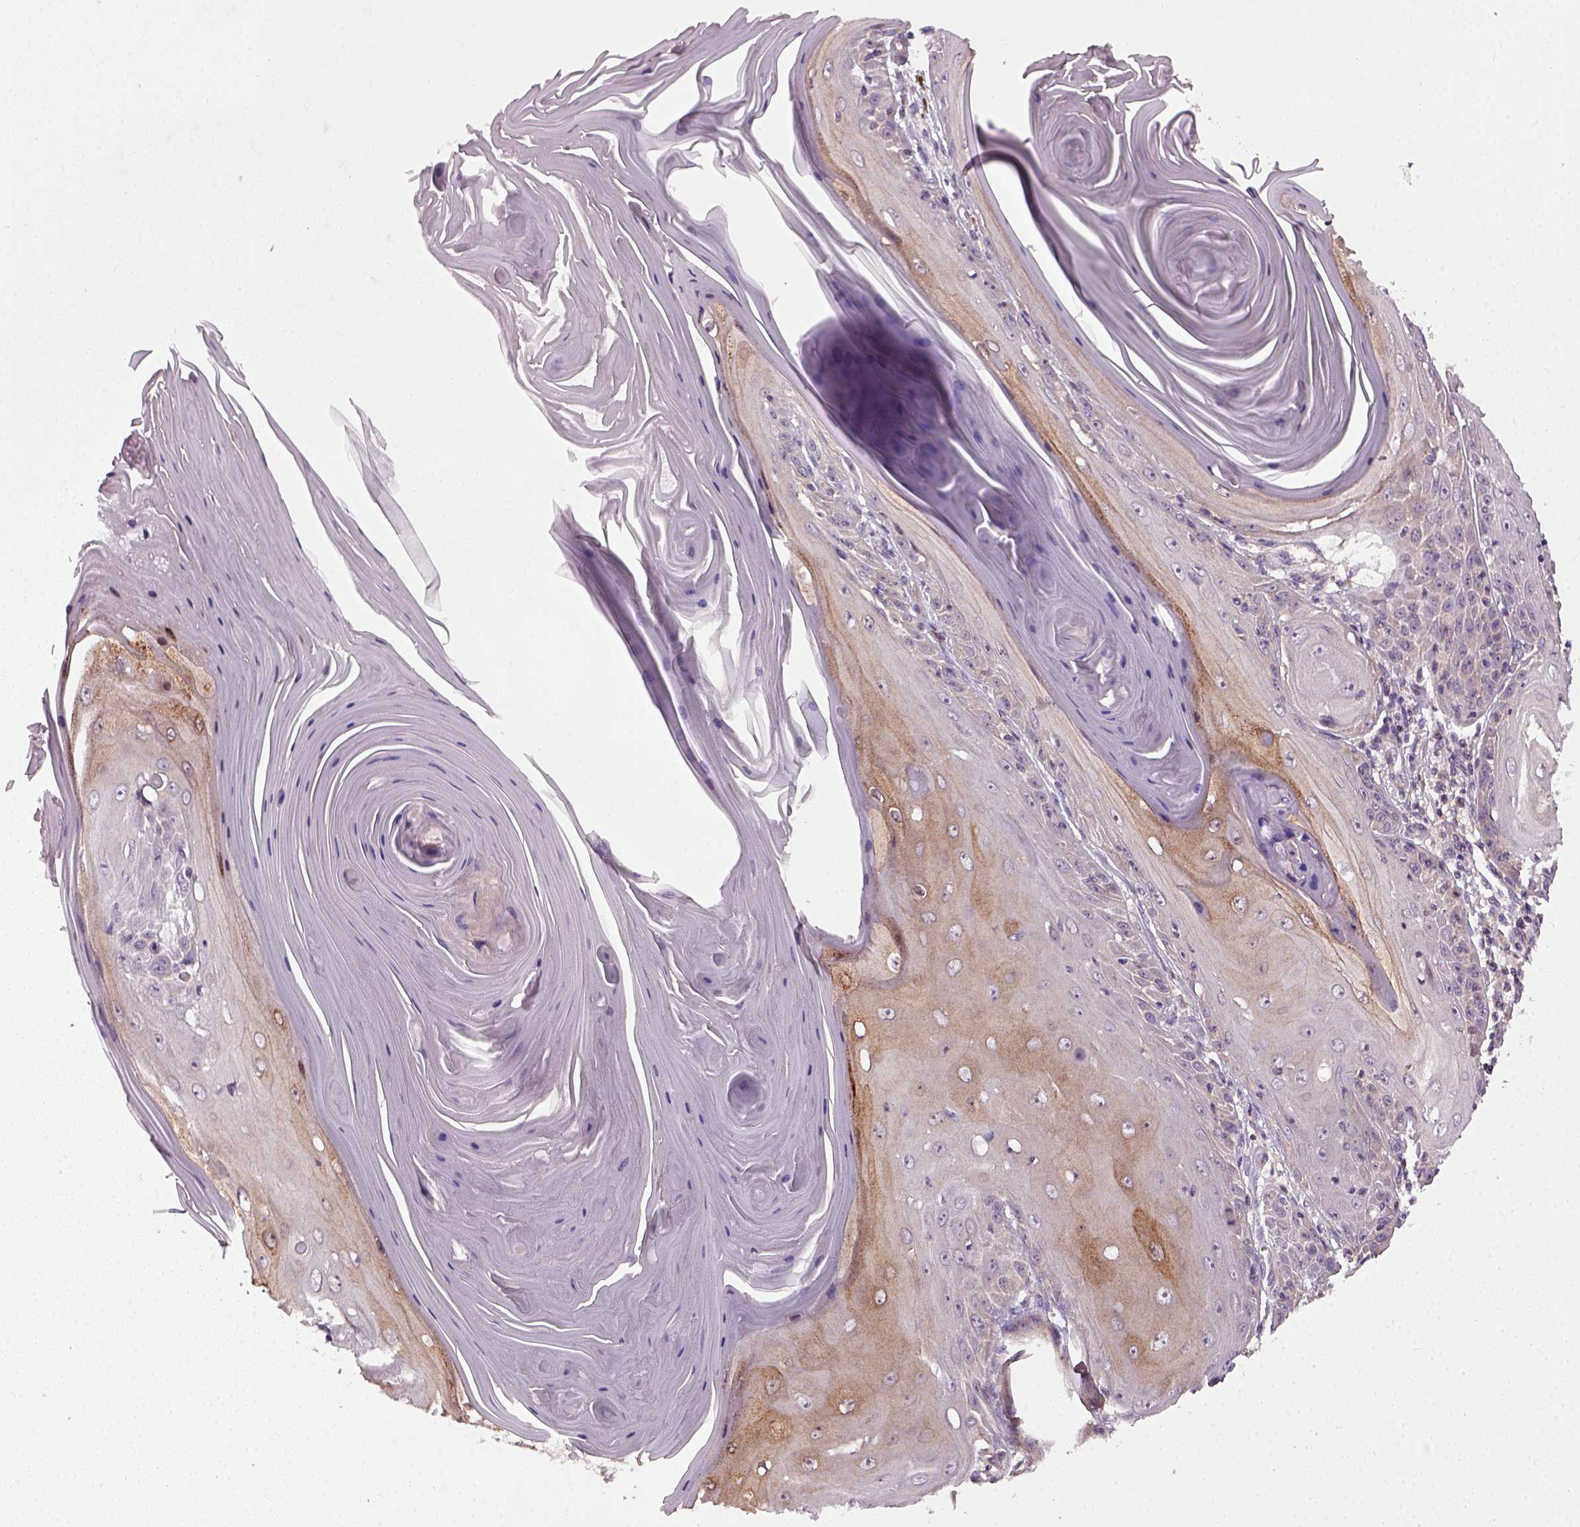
{"staining": {"intensity": "negative", "quantity": "none", "location": "none"}, "tissue": "skin cancer", "cell_type": "Tumor cells", "image_type": "cancer", "snomed": [{"axis": "morphology", "description": "Squamous cell carcinoma, NOS"}, {"axis": "topography", "description": "Skin"}, {"axis": "topography", "description": "Vulva"}], "caption": "DAB (3,3'-diaminobenzidine) immunohistochemical staining of human squamous cell carcinoma (skin) reveals no significant staining in tumor cells. (Stains: DAB IHC with hematoxylin counter stain, Microscopy: brightfield microscopy at high magnification).", "gene": "TPRG1", "patient": {"sex": "female", "age": 85}}